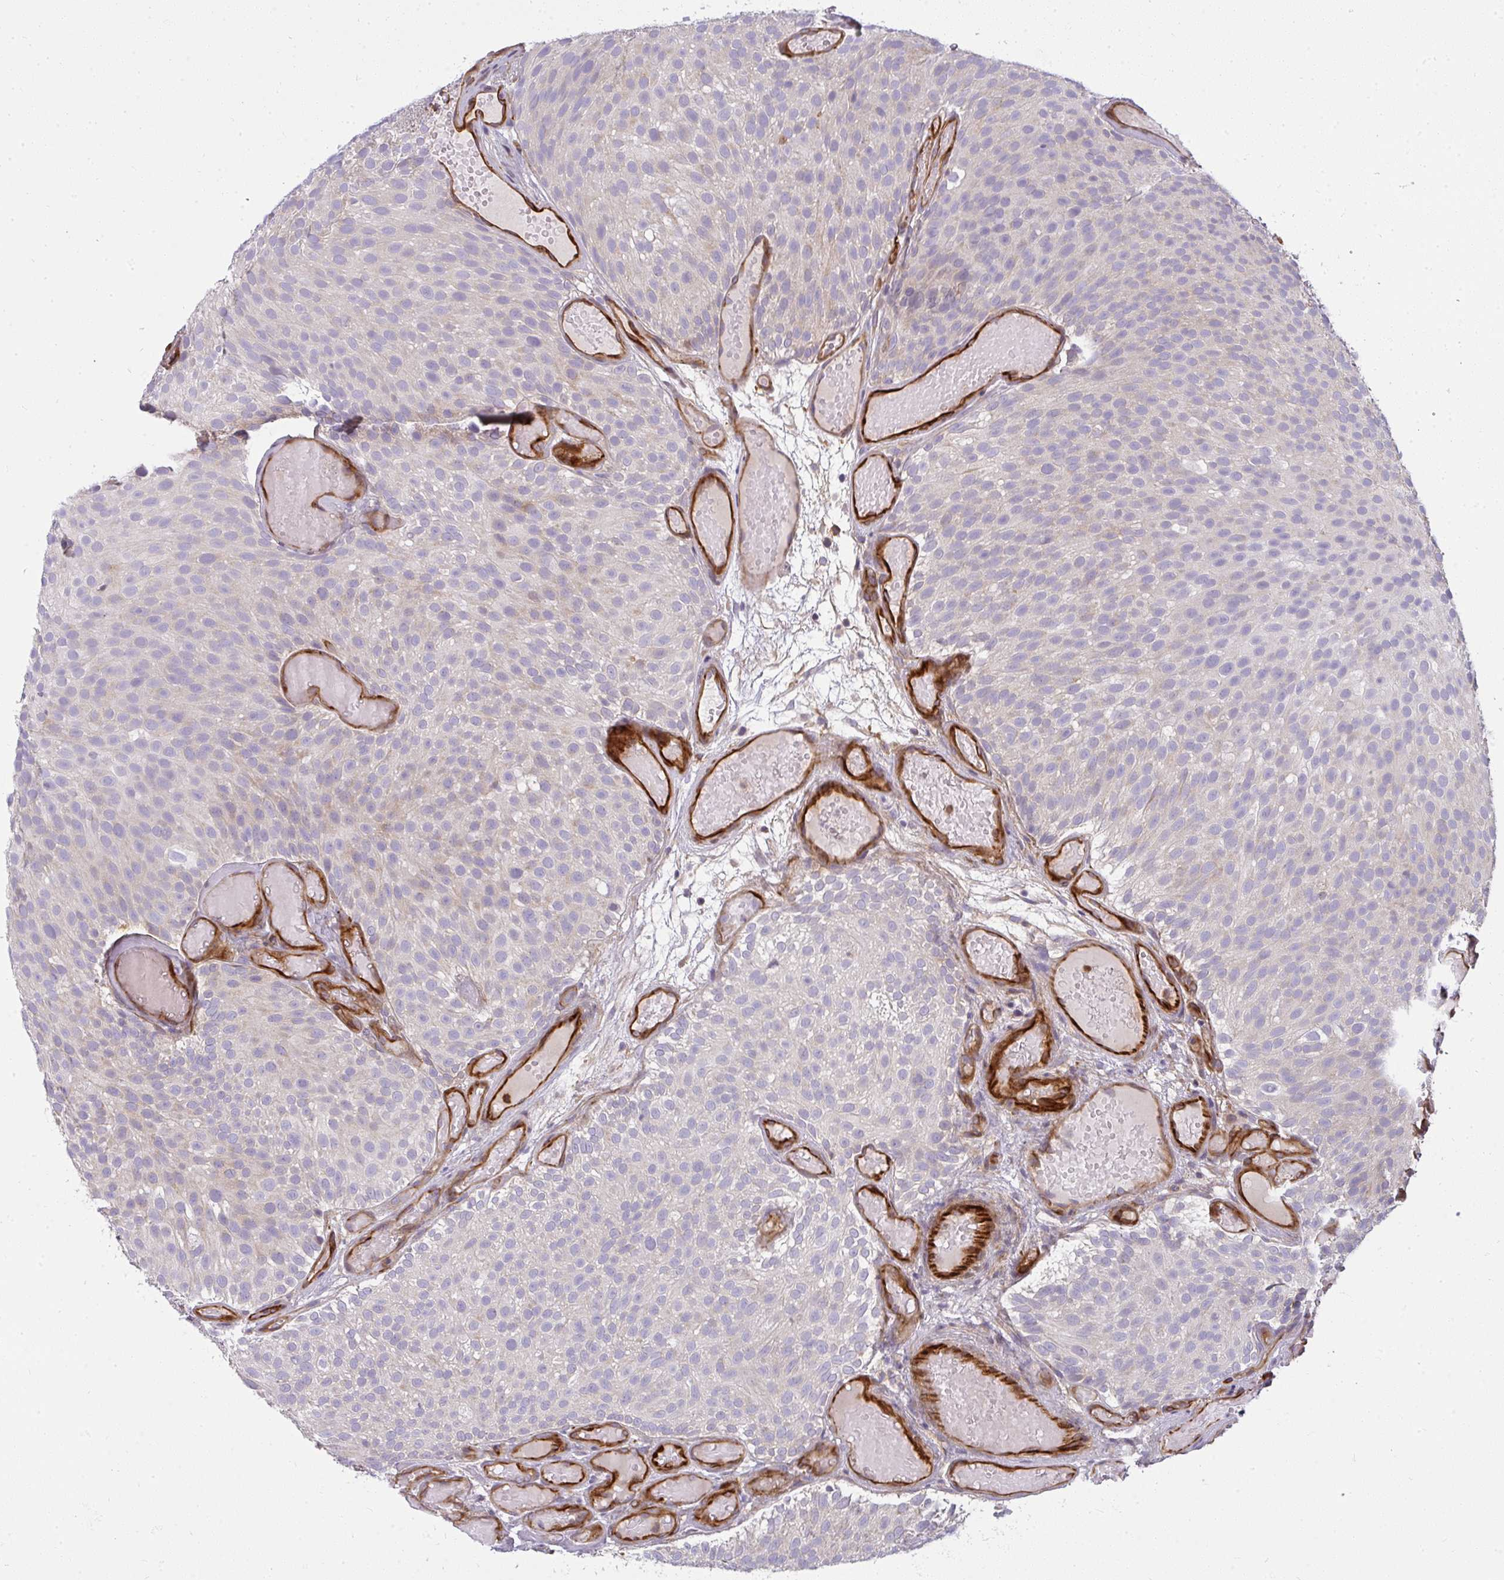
{"staining": {"intensity": "negative", "quantity": "none", "location": "none"}, "tissue": "urothelial cancer", "cell_type": "Tumor cells", "image_type": "cancer", "snomed": [{"axis": "morphology", "description": "Urothelial carcinoma, Low grade"}, {"axis": "topography", "description": "Urinary bladder"}], "caption": "The micrograph reveals no staining of tumor cells in low-grade urothelial carcinoma. Nuclei are stained in blue.", "gene": "IFIT3", "patient": {"sex": "male", "age": 78}}